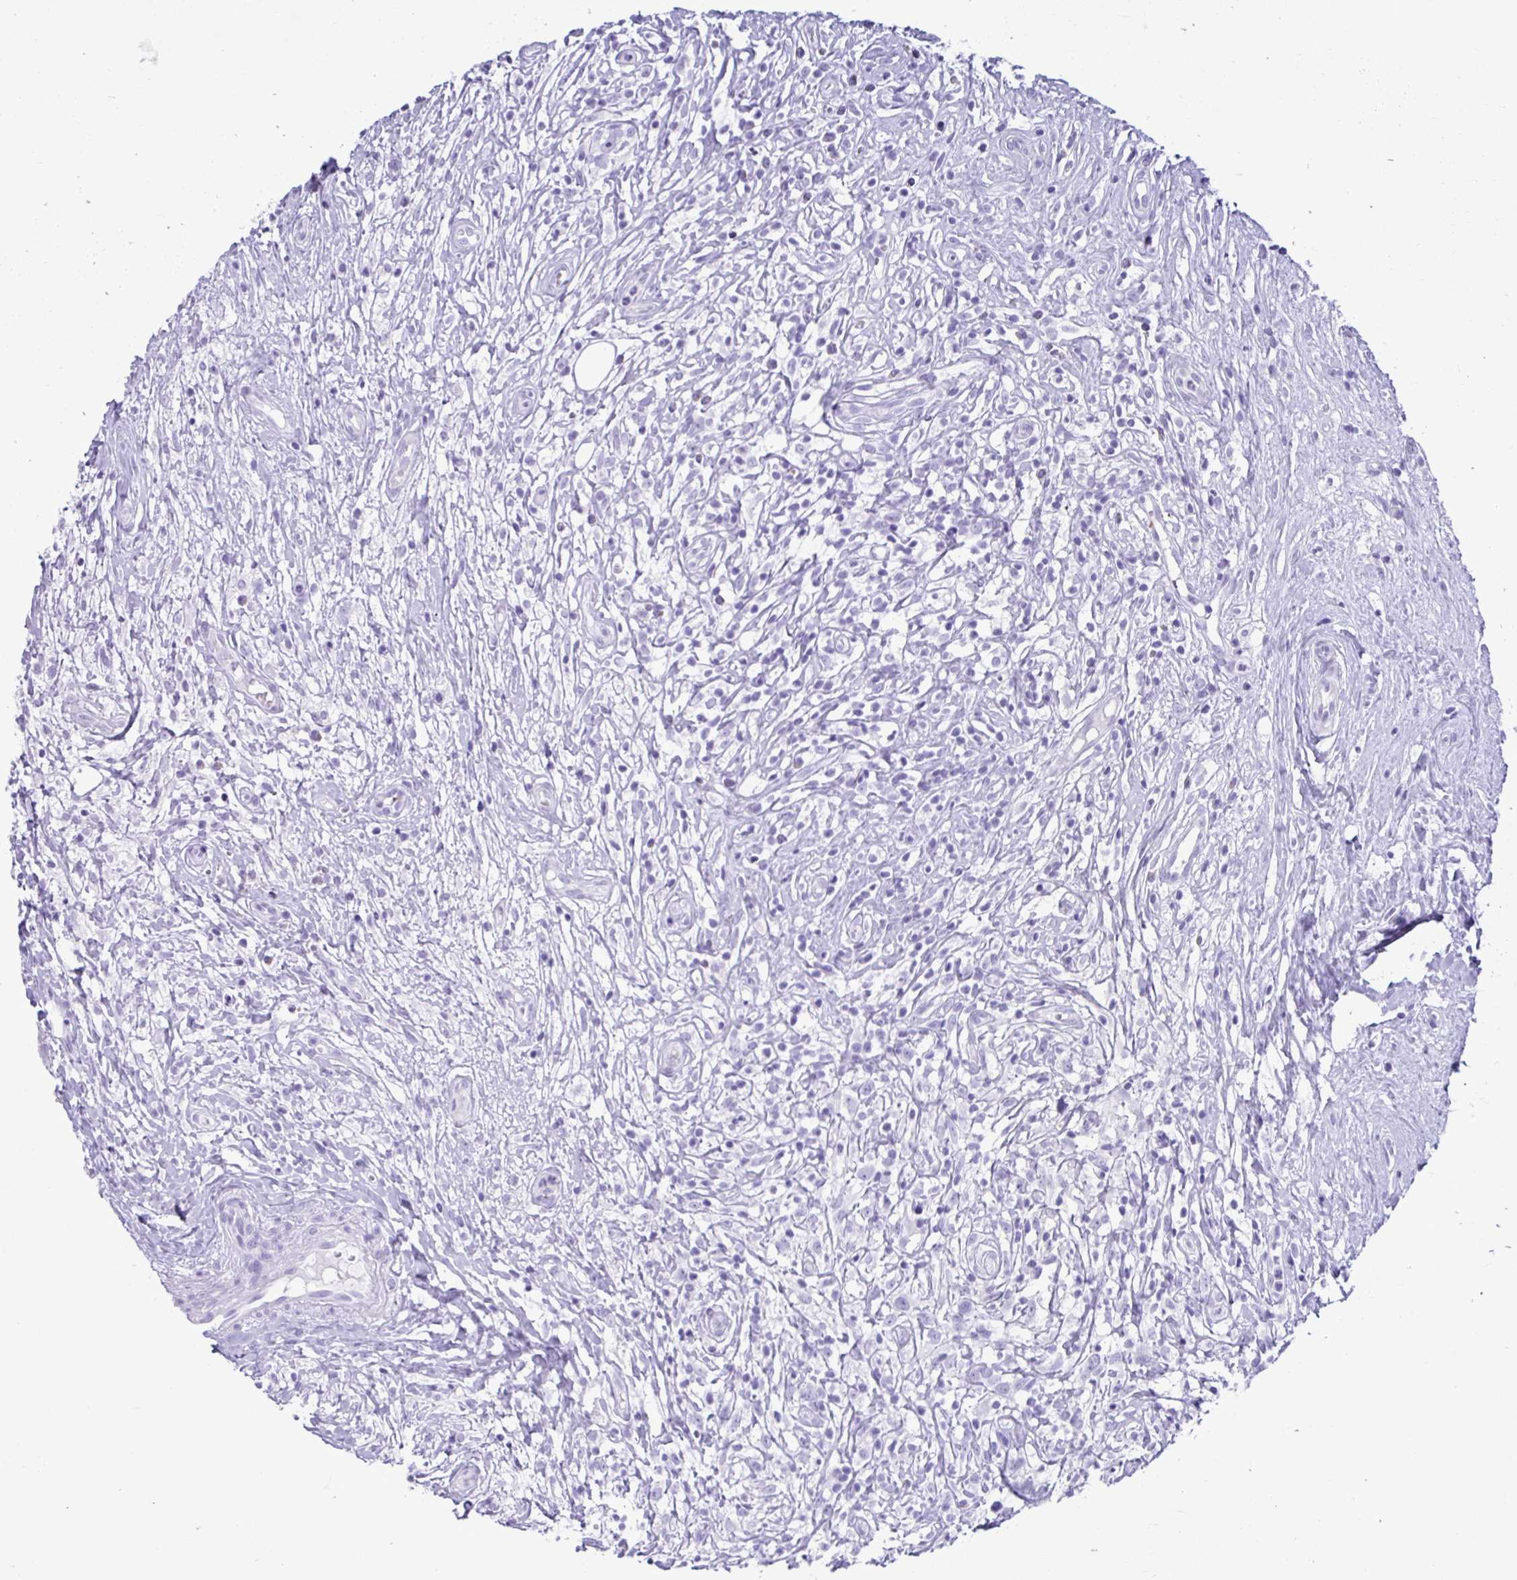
{"staining": {"intensity": "negative", "quantity": "none", "location": "none"}, "tissue": "lymphoma", "cell_type": "Tumor cells", "image_type": "cancer", "snomed": [{"axis": "morphology", "description": "Hodgkin's disease, NOS"}, {"axis": "topography", "description": "No Tissue"}], "caption": "Immunohistochemistry of Hodgkin's disease reveals no expression in tumor cells.", "gene": "PSCA", "patient": {"sex": "female", "age": 21}}